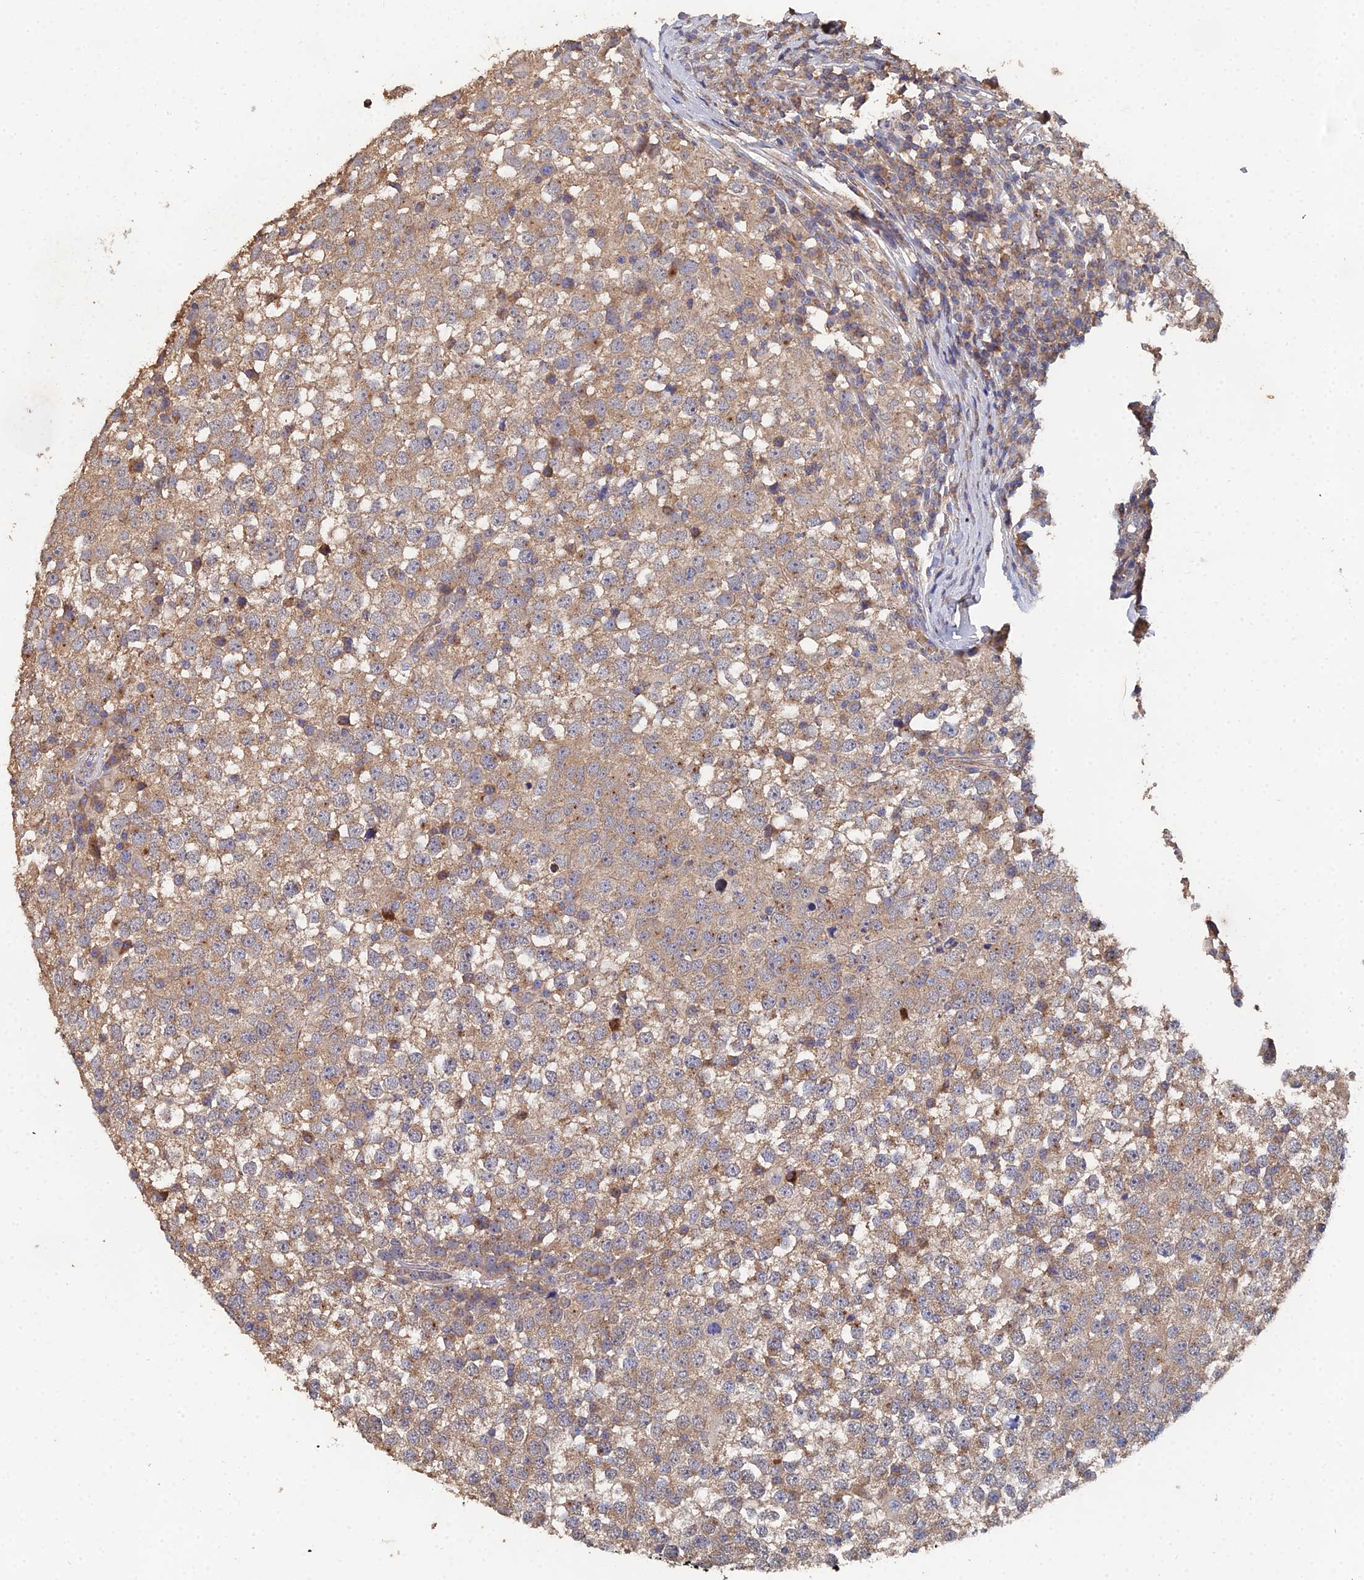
{"staining": {"intensity": "moderate", "quantity": ">75%", "location": "cytoplasmic/membranous"}, "tissue": "testis cancer", "cell_type": "Tumor cells", "image_type": "cancer", "snomed": [{"axis": "morphology", "description": "Seminoma, NOS"}, {"axis": "topography", "description": "Testis"}], "caption": "Immunohistochemistry (IHC) of testis cancer (seminoma) reveals medium levels of moderate cytoplasmic/membranous staining in about >75% of tumor cells. (IHC, brightfield microscopy, high magnification).", "gene": "SPANXN4", "patient": {"sex": "male", "age": 65}}